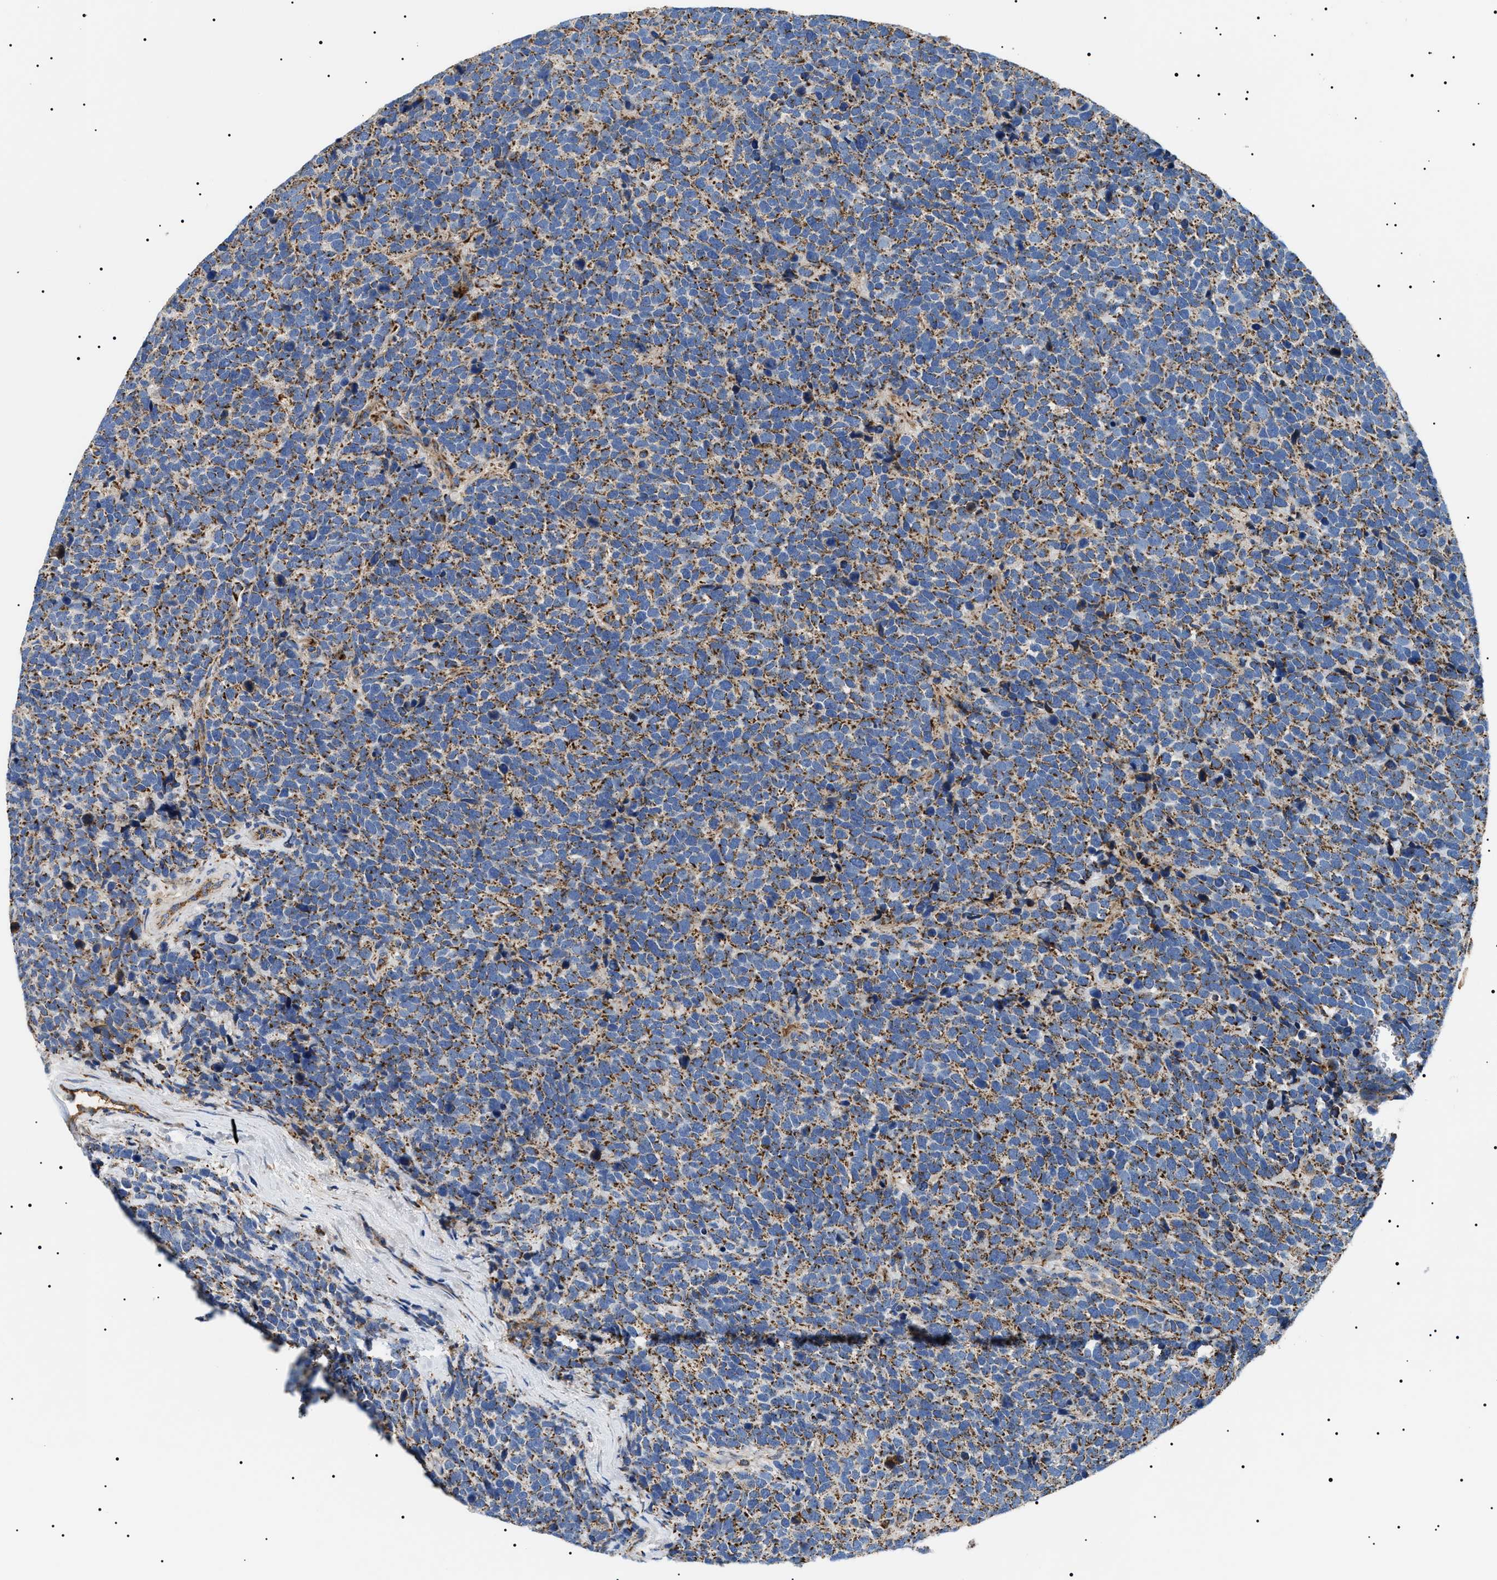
{"staining": {"intensity": "moderate", "quantity": ">75%", "location": "cytoplasmic/membranous"}, "tissue": "urothelial cancer", "cell_type": "Tumor cells", "image_type": "cancer", "snomed": [{"axis": "morphology", "description": "Urothelial carcinoma, High grade"}, {"axis": "topography", "description": "Urinary bladder"}], "caption": "This image exhibits IHC staining of high-grade urothelial carcinoma, with medium moderate cytoplasmic/membranous staining in about >75% of tumor cells.", "gene": "OXSM", "patient": {"sex": "female", "age": 82}}